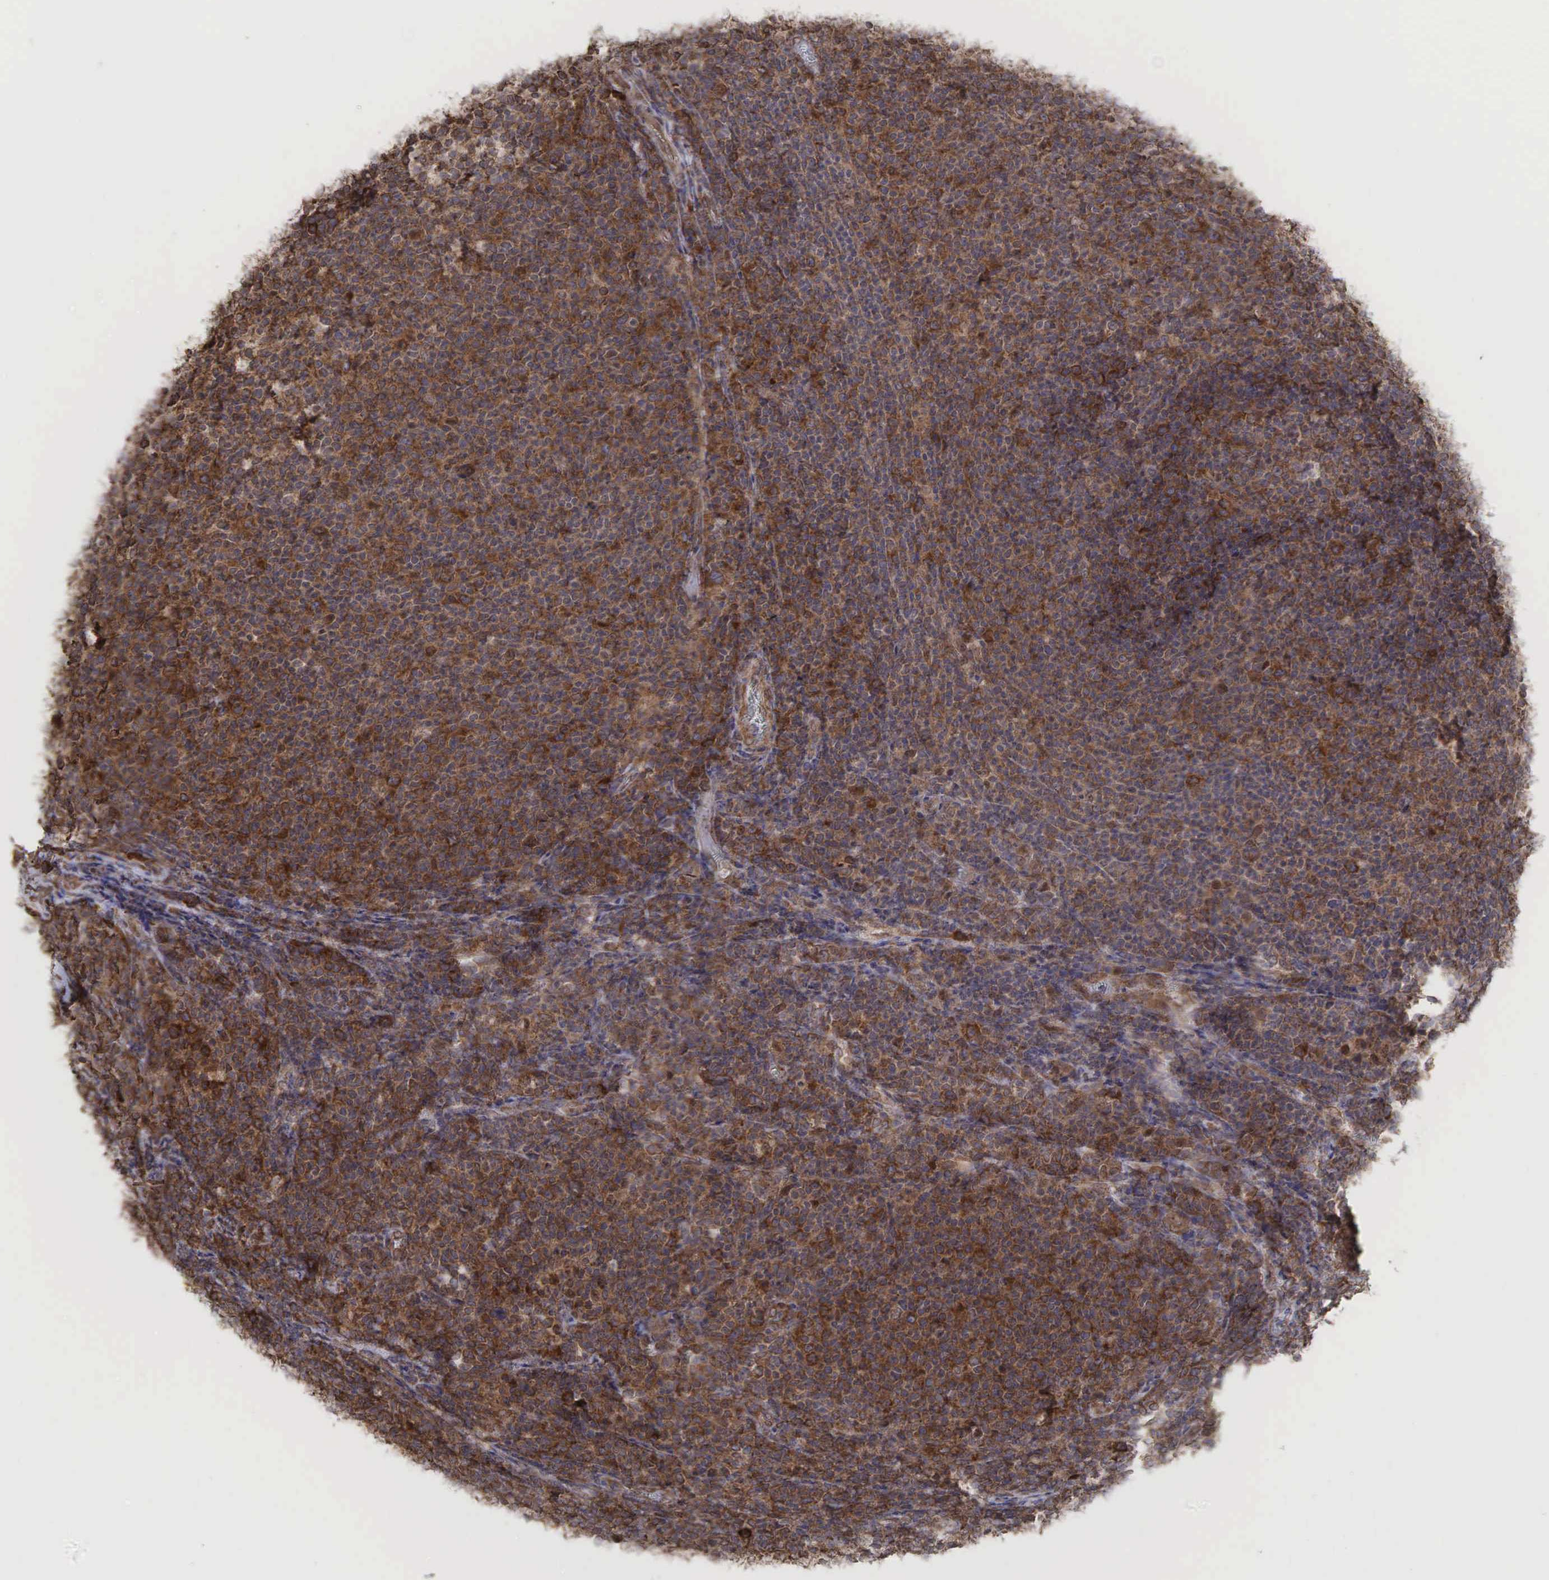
{"staining": {"intensity": "moderate", "quantity": ">75%", "location": "cytoplasmic/membranous"}, "tissue": "lymphoma", "cell_type": "Tumor cells", "image_type": "cancer", "snomed": [{"axis": "morphology", "description": "Malignant lymphoma, non-Hodgkin's type, Low grade"}, {"axis": "topography", "description": "Lymph node"}], "caption": "Human lymphoma stained with a protein marker displays moderate staining in tumor cells.", "gene": "PABPC5", "patient": {"sex": "male", "age": 74}}